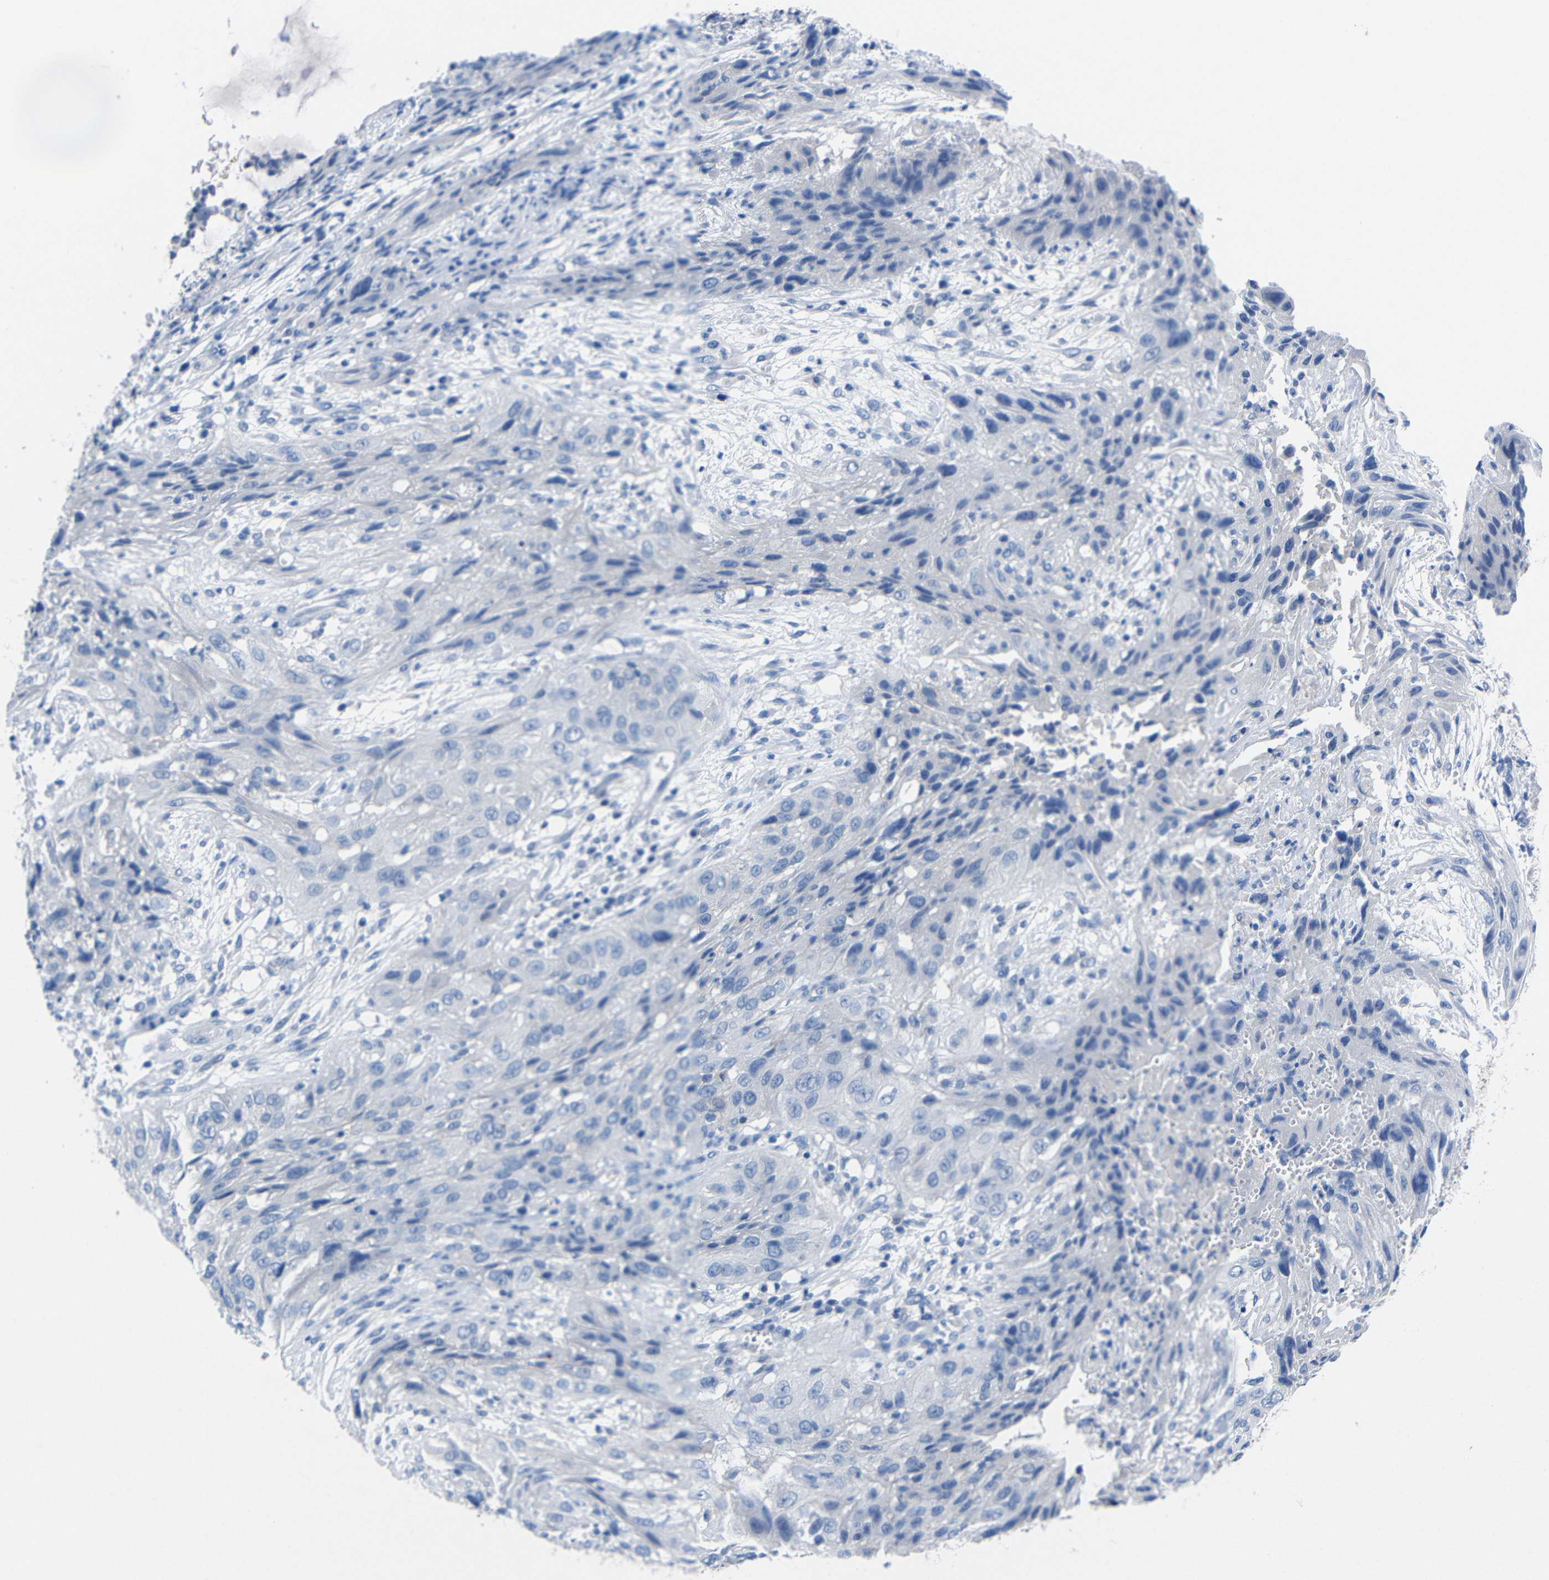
{"staining": {"intensity": "negative", "quantity": "none", "location": "none"}, "tissue": "cervical cancer", "cell_type": "Tumor cells", "image_type": "cancer", "snomed": [{"axis": "morphology", "description": "Squamous cell carcinoma, NOS"}, {"axis": "topography", "description": "Cervix"}], "caption": "Tumor cells show no significant protein expression in cervical squamous cell carcinoma.", "gene": "PEBP1", "patient": {"sex": "female", "age": 32}}